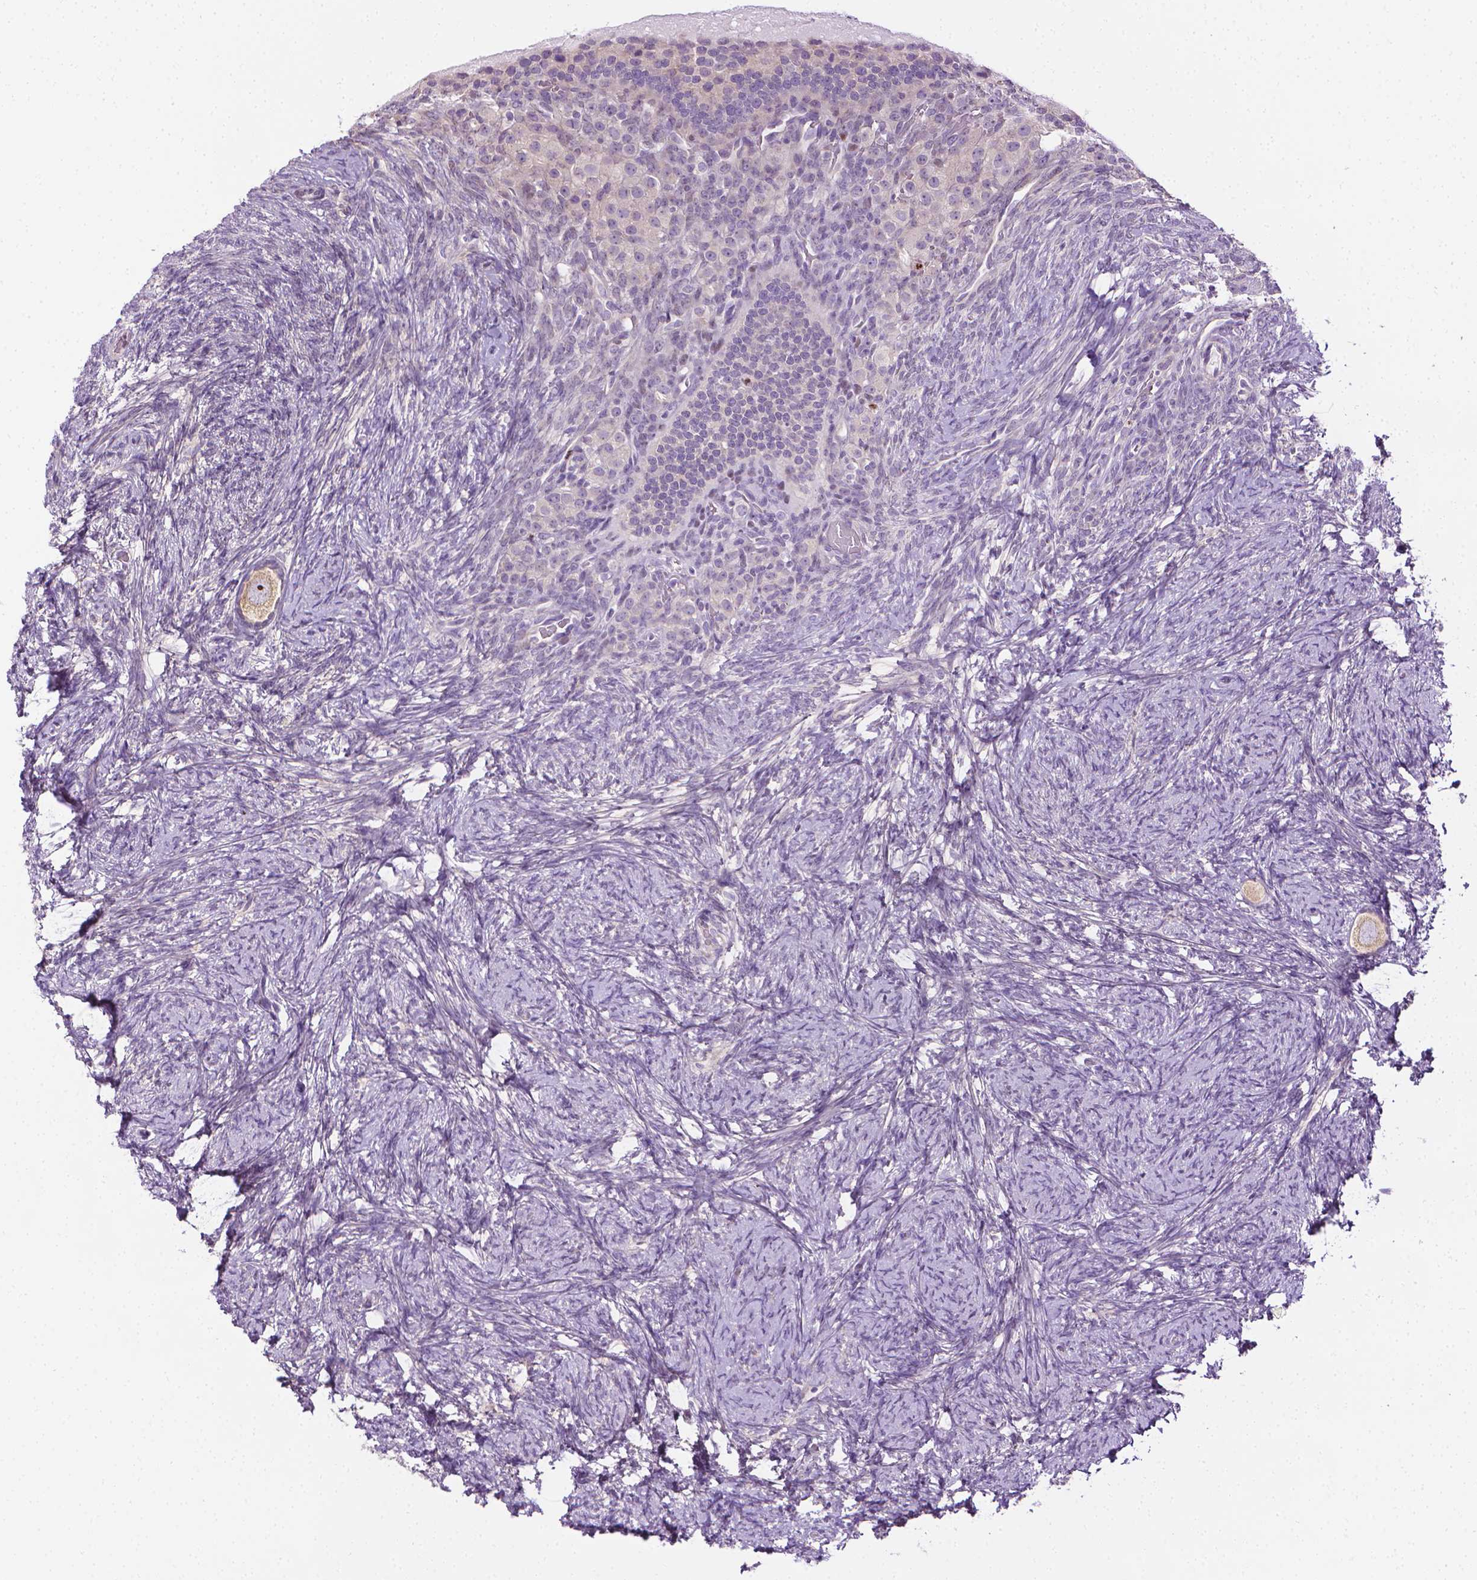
{"staining": {"intensity": "moderate", "quantity": "25%-75%", "location": "cytoplasmic/membranous,nuclear"}, "tissue": "ovary", "cell_type": "Follicle cells", "image_type": "normal", "snomed": [{"axis": "morphology", "description": "Normal tissue, NOS"}, {"axis": "topography", "description": "Ovary"}], "caption": "Protein staining reveals moderate cytoplasmic/membranous,nuclear expression in about 25%-75% of follicle cells in unremarkable ovary. The staining was performed using DAB (3,3'-diaminobenzidine) to visualize the protein expression in brown, while the nuclei were stained in blue with hematoxylin (Magnification: 20x).", "gene": "MCOLN3", "patient": {"sex": "female", "age": 34}}